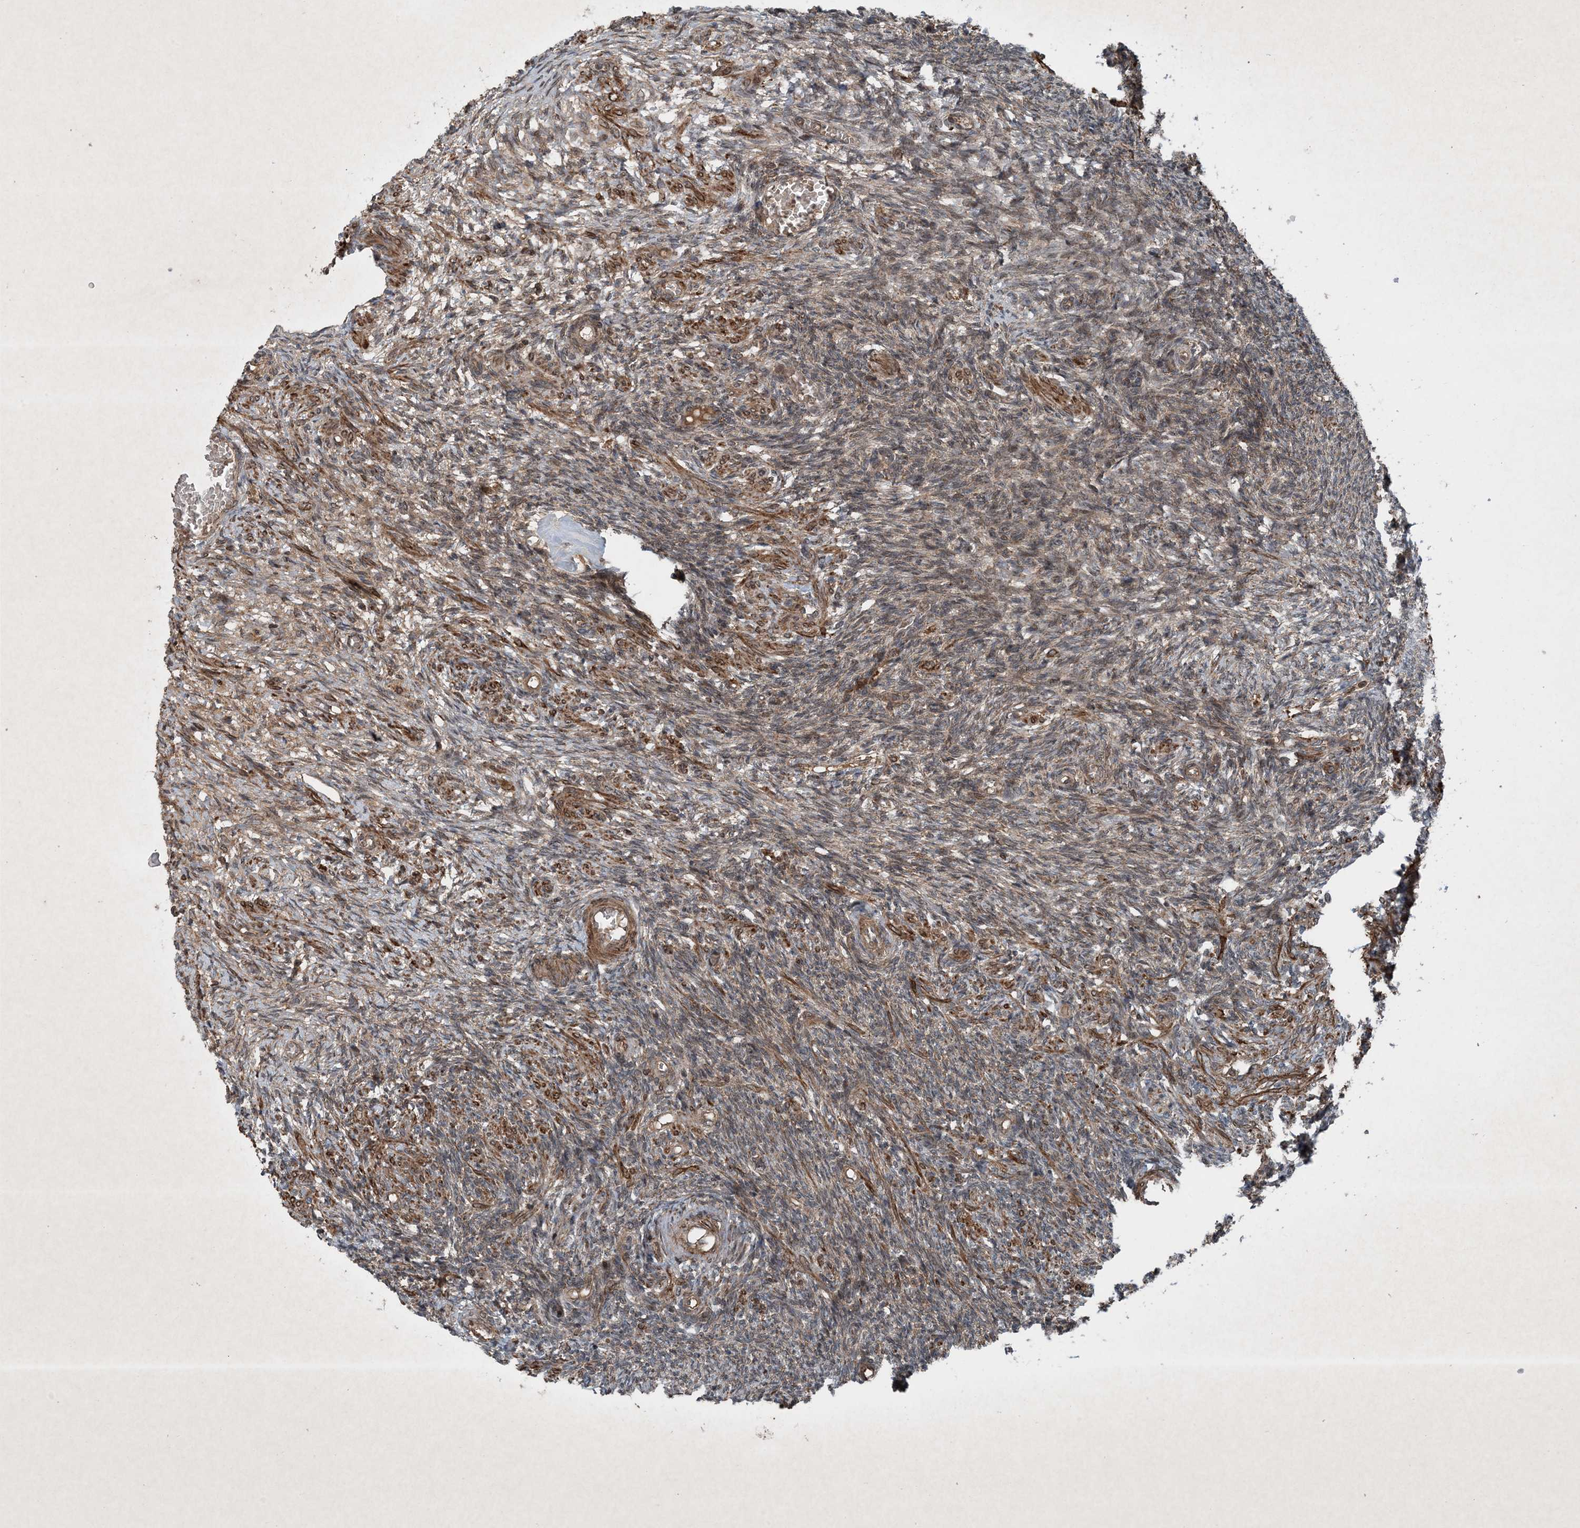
{"staining": {"intensity": "weak", "quantity": "25%-75%", "location": "cytoplasmic/membranous"}, "tissue": "ovary", "cell_type": "Ovarian stroma cells", "image_type": "normal", "snomed": [{"axis": "morphology", "description": "Normal tissue, NOS"}, {"axis": "topography", "description": "Ovary"}], "caption": "Protein staining reveals weak cytoplasmic/membranous staining in approximately 25%-75% of ovarian stroma cells in normal ovary. (DAB = brown stain, brightfield microscopy at high magnification).", "gene": "GNG5", "patient": {"sex": "female", "age": 27}}